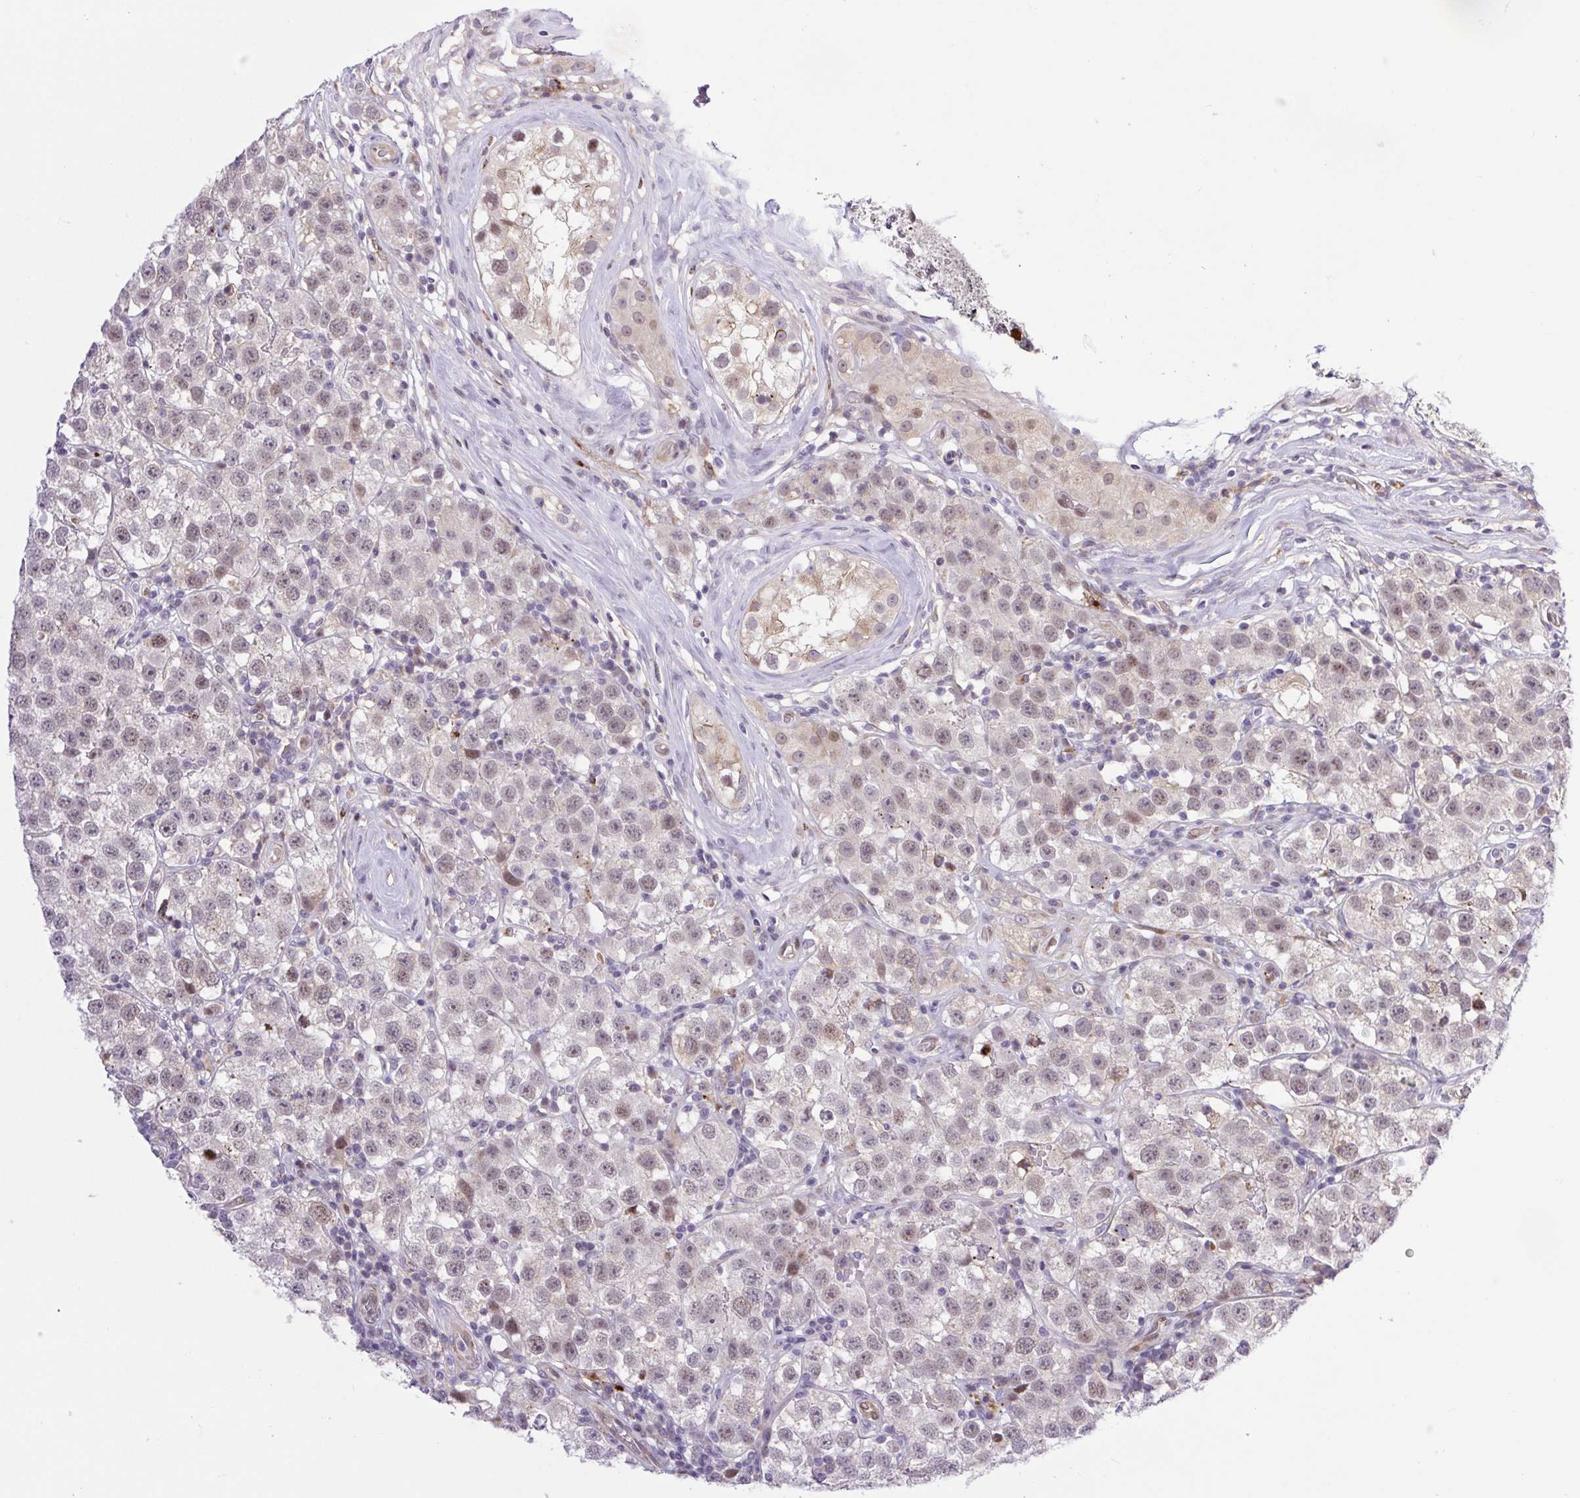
{"staining": {"intensity": "weak", "quantity": "25%-75%", "location": "nuclear"}, "tissue": "testis cancer", "cell_type": "Tumor cells", "image_type": "cancer", "snomed": [{"axis": "morphology", "description": "Seminoma, NOS"}, {"axis": "topography", "description": "Testis"}], "caption": "Testis seminoma stained with DAB immunohistochemistry (IHC) displays low levels of weak nuclear positivity in about 25%-75% of tumor cells. (IHC, brightfield microscopy, high magnification).", "gene": "ERG", "patient": {"sex": "male", "age": 34}}